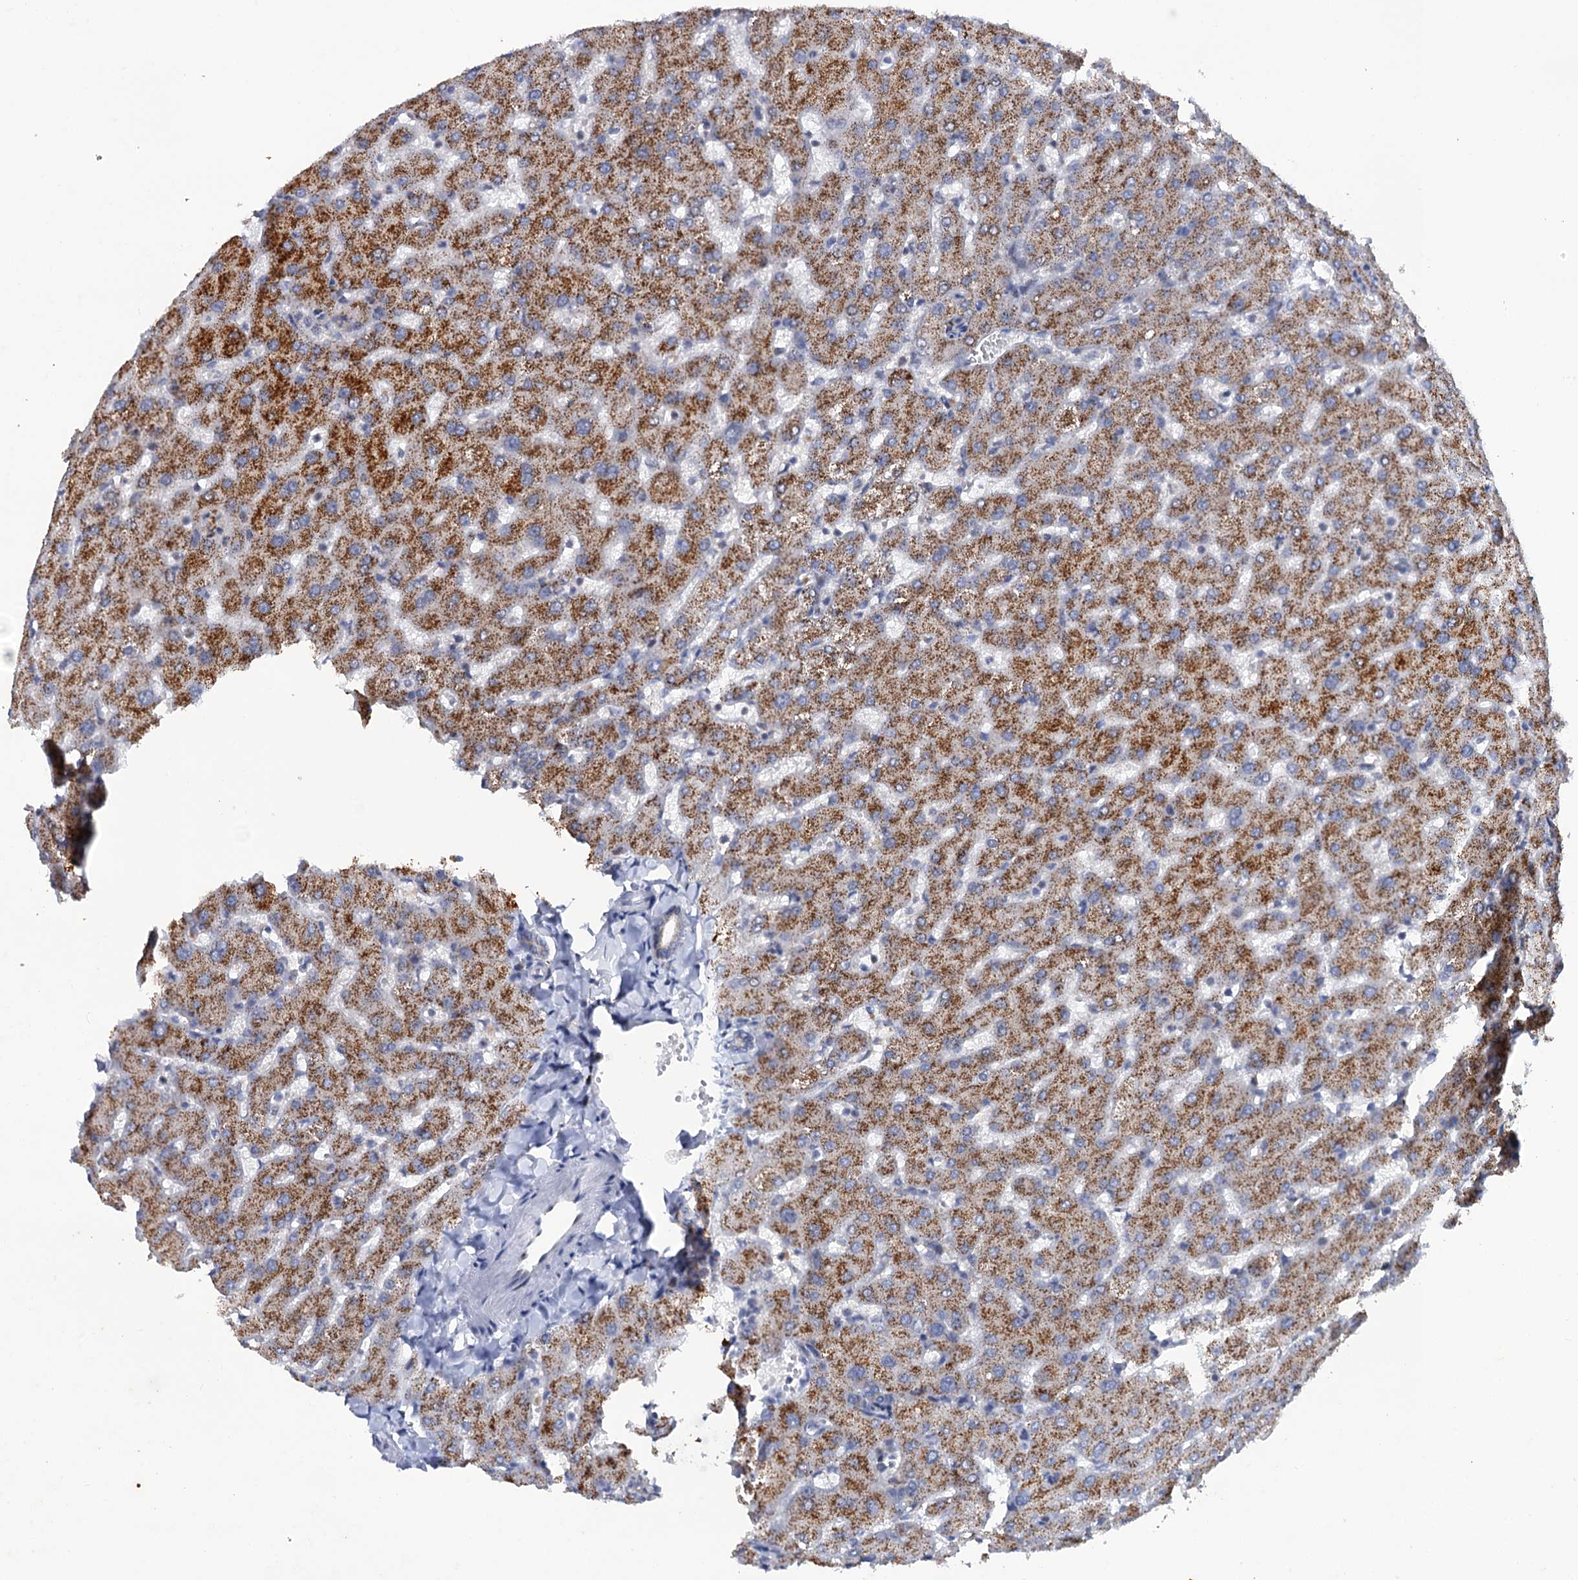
{"staining": {"intensity": "negative", "quantity": "none", "location": "none"}, "tissue": "liver", "cell_type": "Cholangiocytes", "image_type": "normal", "snomed": [{"axis": "morphology", "description": "Normal tissue, NOS"}, {"axis": "topography", "description": "Liver"}], "caption": "Unremarkable liver was stained to show a protein in brown. There is no significant positivity in cholangiocytes. (Brightfield microscopy of DAB (3,3'-diaminobenzidine) immunohistochemistry (IHC) at high magnification).", "gene": "THAP2", "patient": {"sex": "female", "age": 63}}